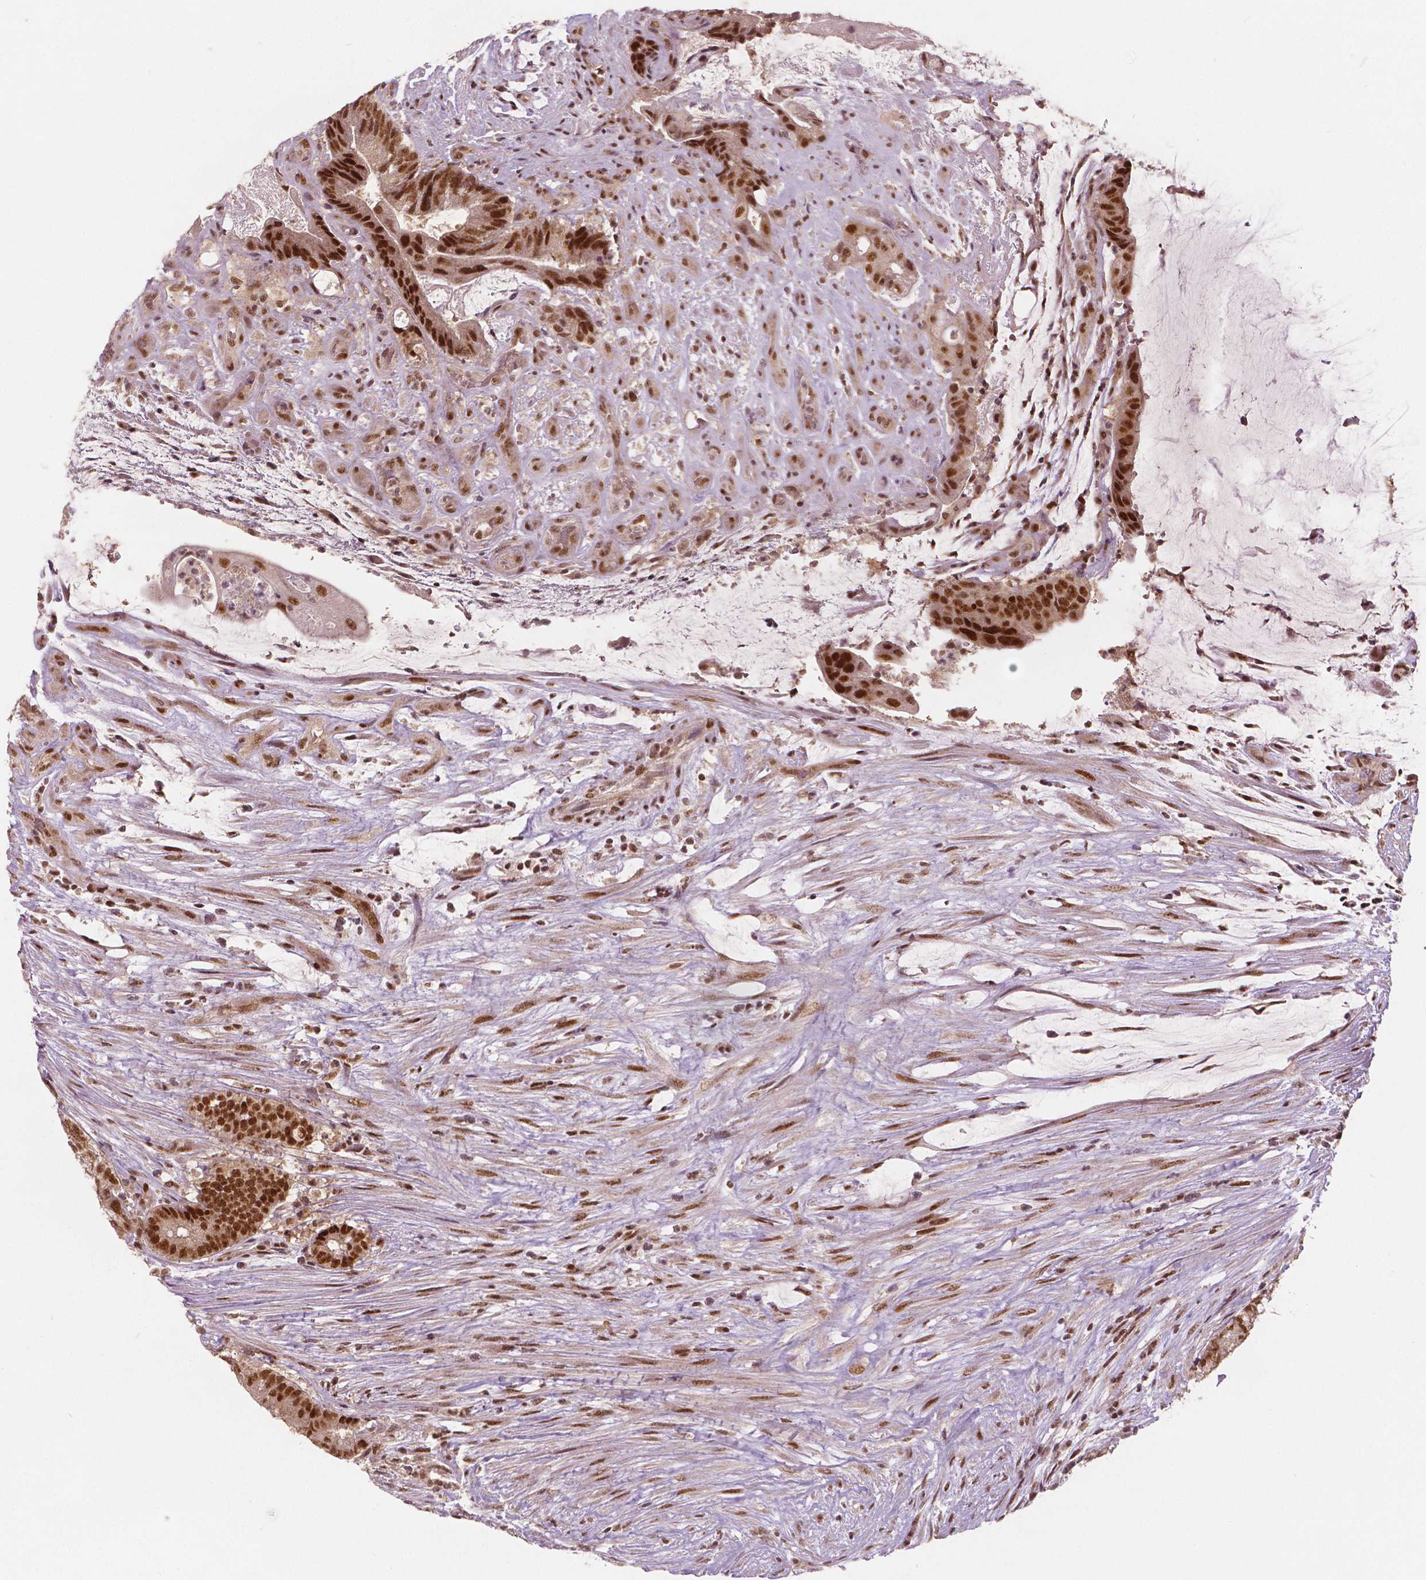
{"staining": {"intensity": "strong", "quantity": ">75%", "location": "nuclear"}, "tissue": "colorectal cancer", "cell_type": "Tumor cells", "image_type": "cancer", "snomed": [{"axis": "morphology", "description": "Adenocarcinoma, NOS"}, {"axis": "topography", "description": "Colon"}], "caption": "Immunohistochemical staining of colorectal adenocarcinoma shows strong nuclear protein positivity in about >75% of tumor cells.", "gene": "NSD2", "patient": {"sex": "female", "age": 43}}